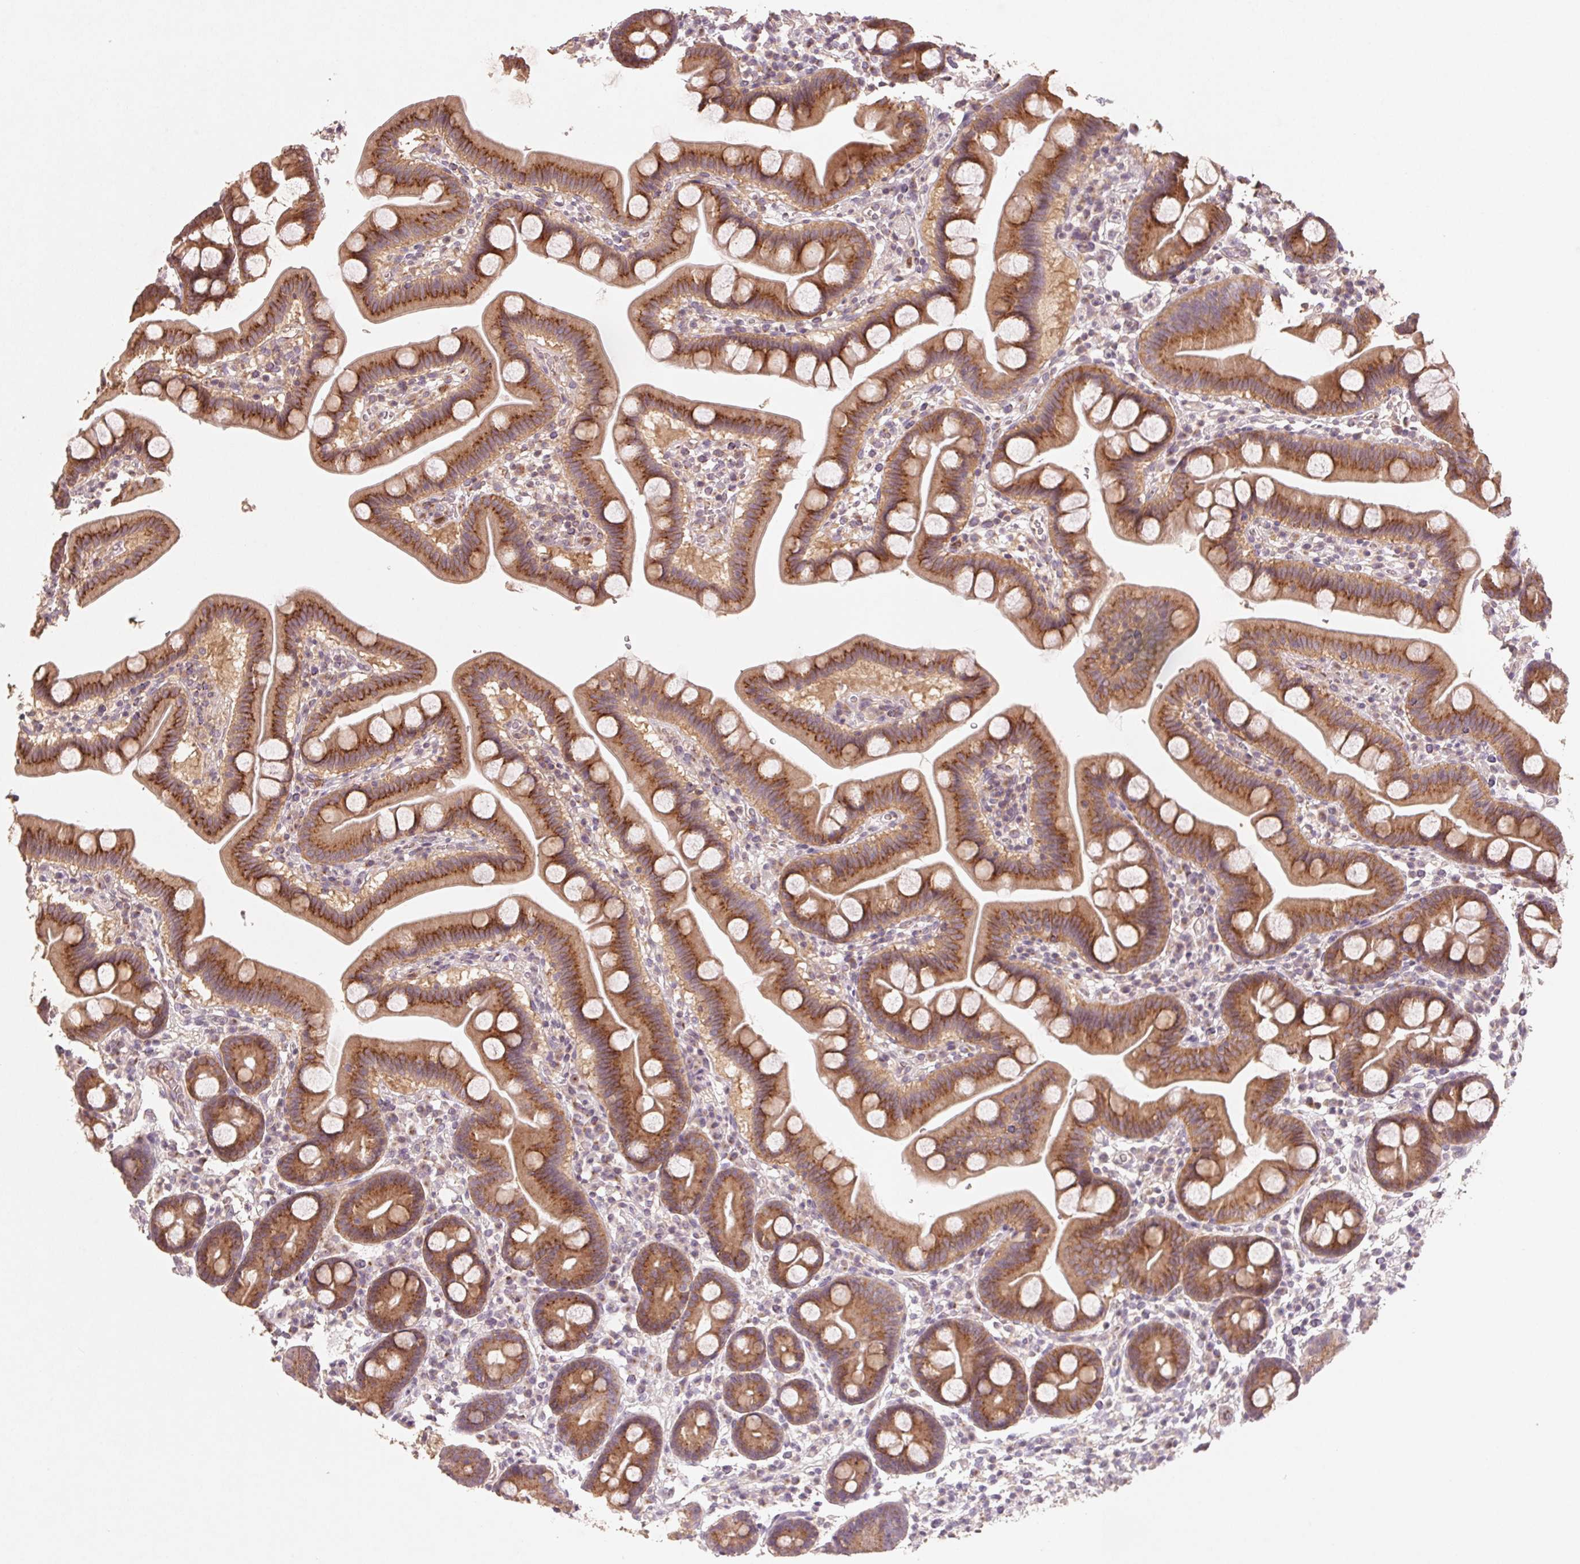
{"staining": {"intensity": "moderate", "quantity": ">75%", "location": "cytoplasmic/membranous"}, "tissue": "duodenum", "cell_type": "Glandular cells", "image_type": "normal", "snomed": [{"axis": "morphology", "description": "Normal tissue, NOS"}, {"axis": "topography", "description": "Pancreas"}, {"axis": "topography", "description": "Duodenum"}], "caption": "Immunohistochemical staining of normal human duodenum shows >75% levels of moderate cytoplasmic/membranous protein positivity in about >75% of glandular cells.", "gene": "AP1S1", "patient": {"sex": "male", "age": 59}}